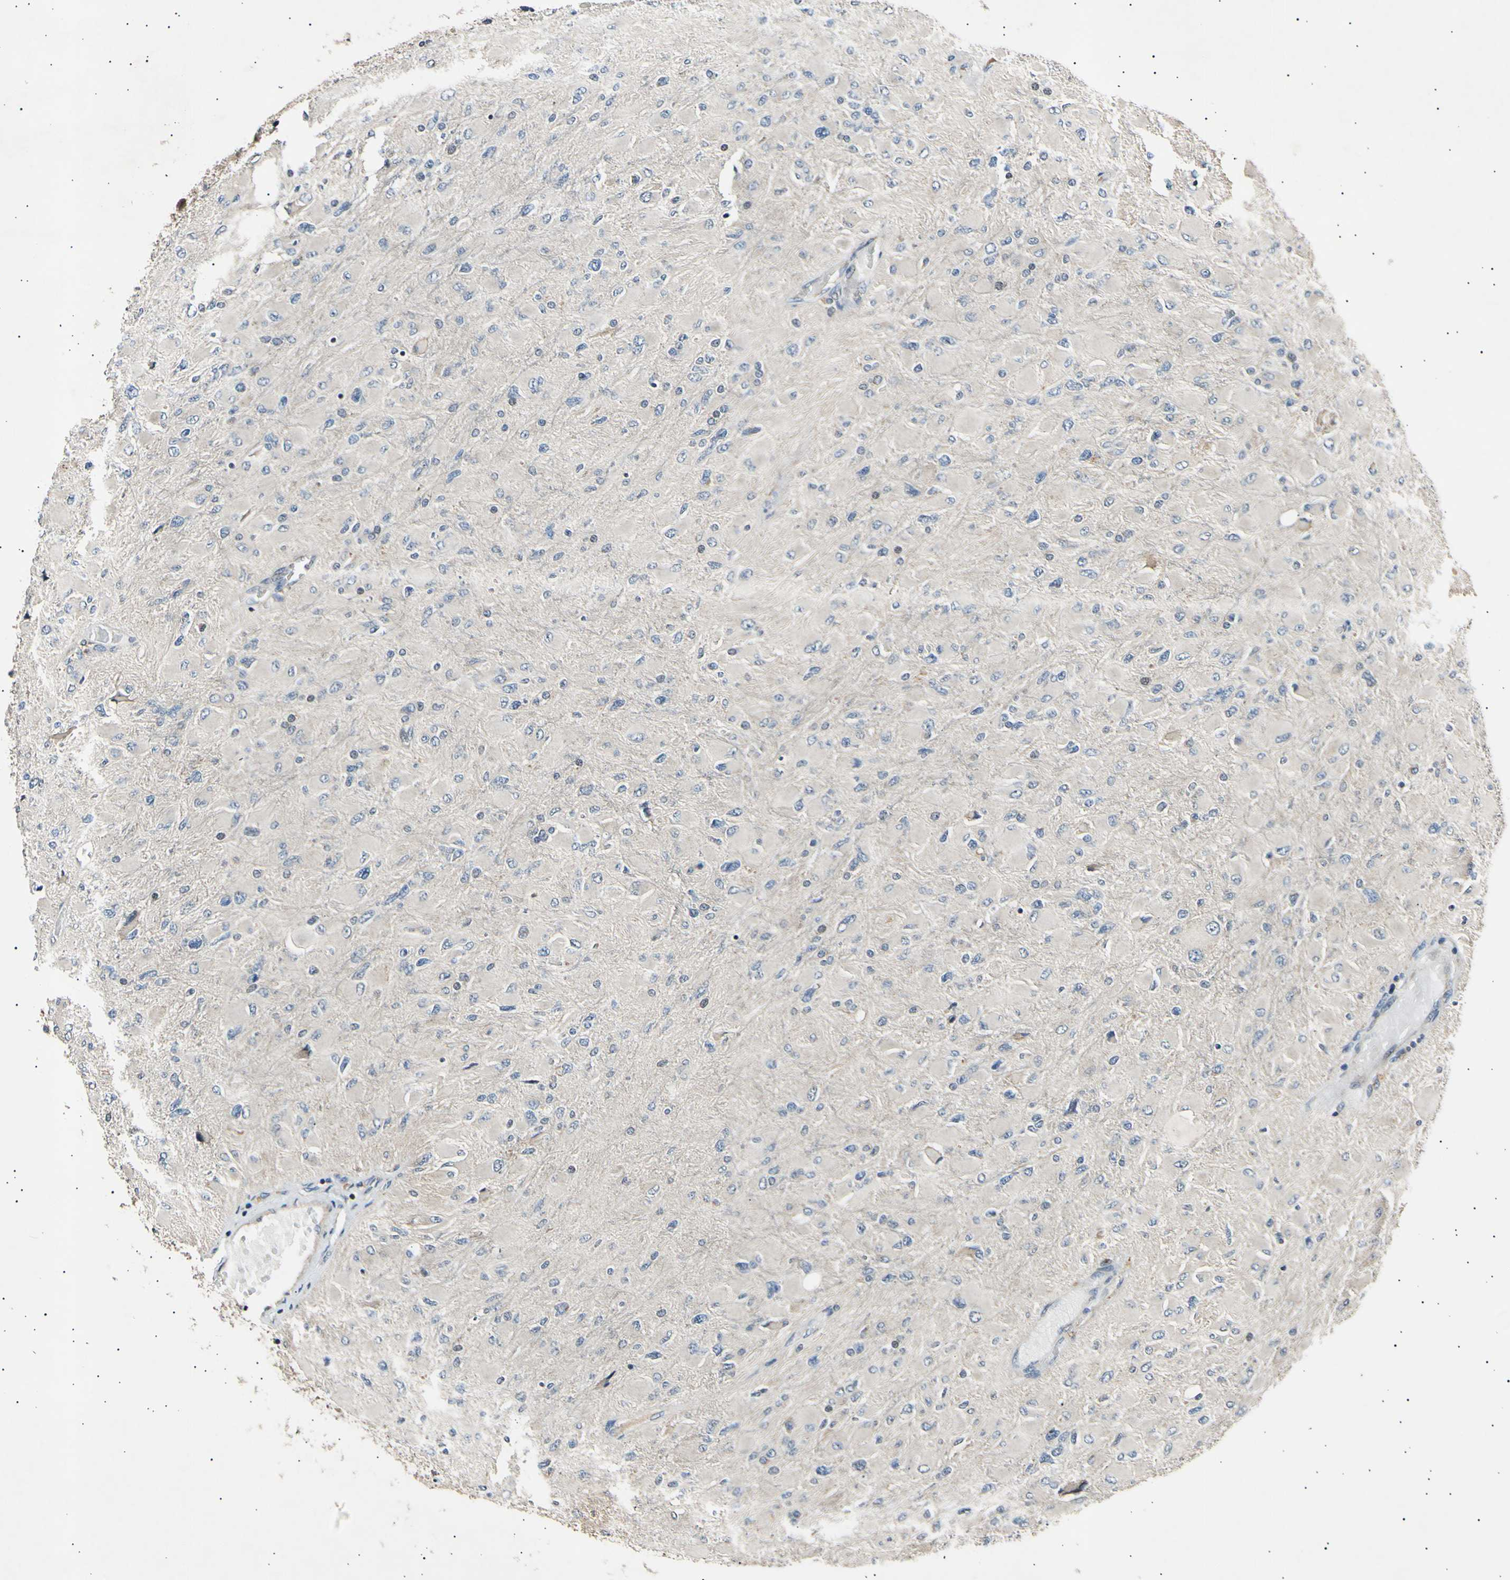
{"staining": {"intensity": "negative", "quantity": "none", "location": "none"}, "tissue": "glioma", "cell_type": "Tumor cells", "image_type": "cancer", "snomed": [{"axis": "morphology", "description": "Glioma, malignant, High grade"}, {"axis": "topography", "description": "Cerebral cortex"}], "caption": "Immunohistochemistry image of human glioma stained for a protein (brown), which demonstrates no positivity in tumor cells.", "gene": "ITGA6", "patient": {"sex": "female", "age": 36}}